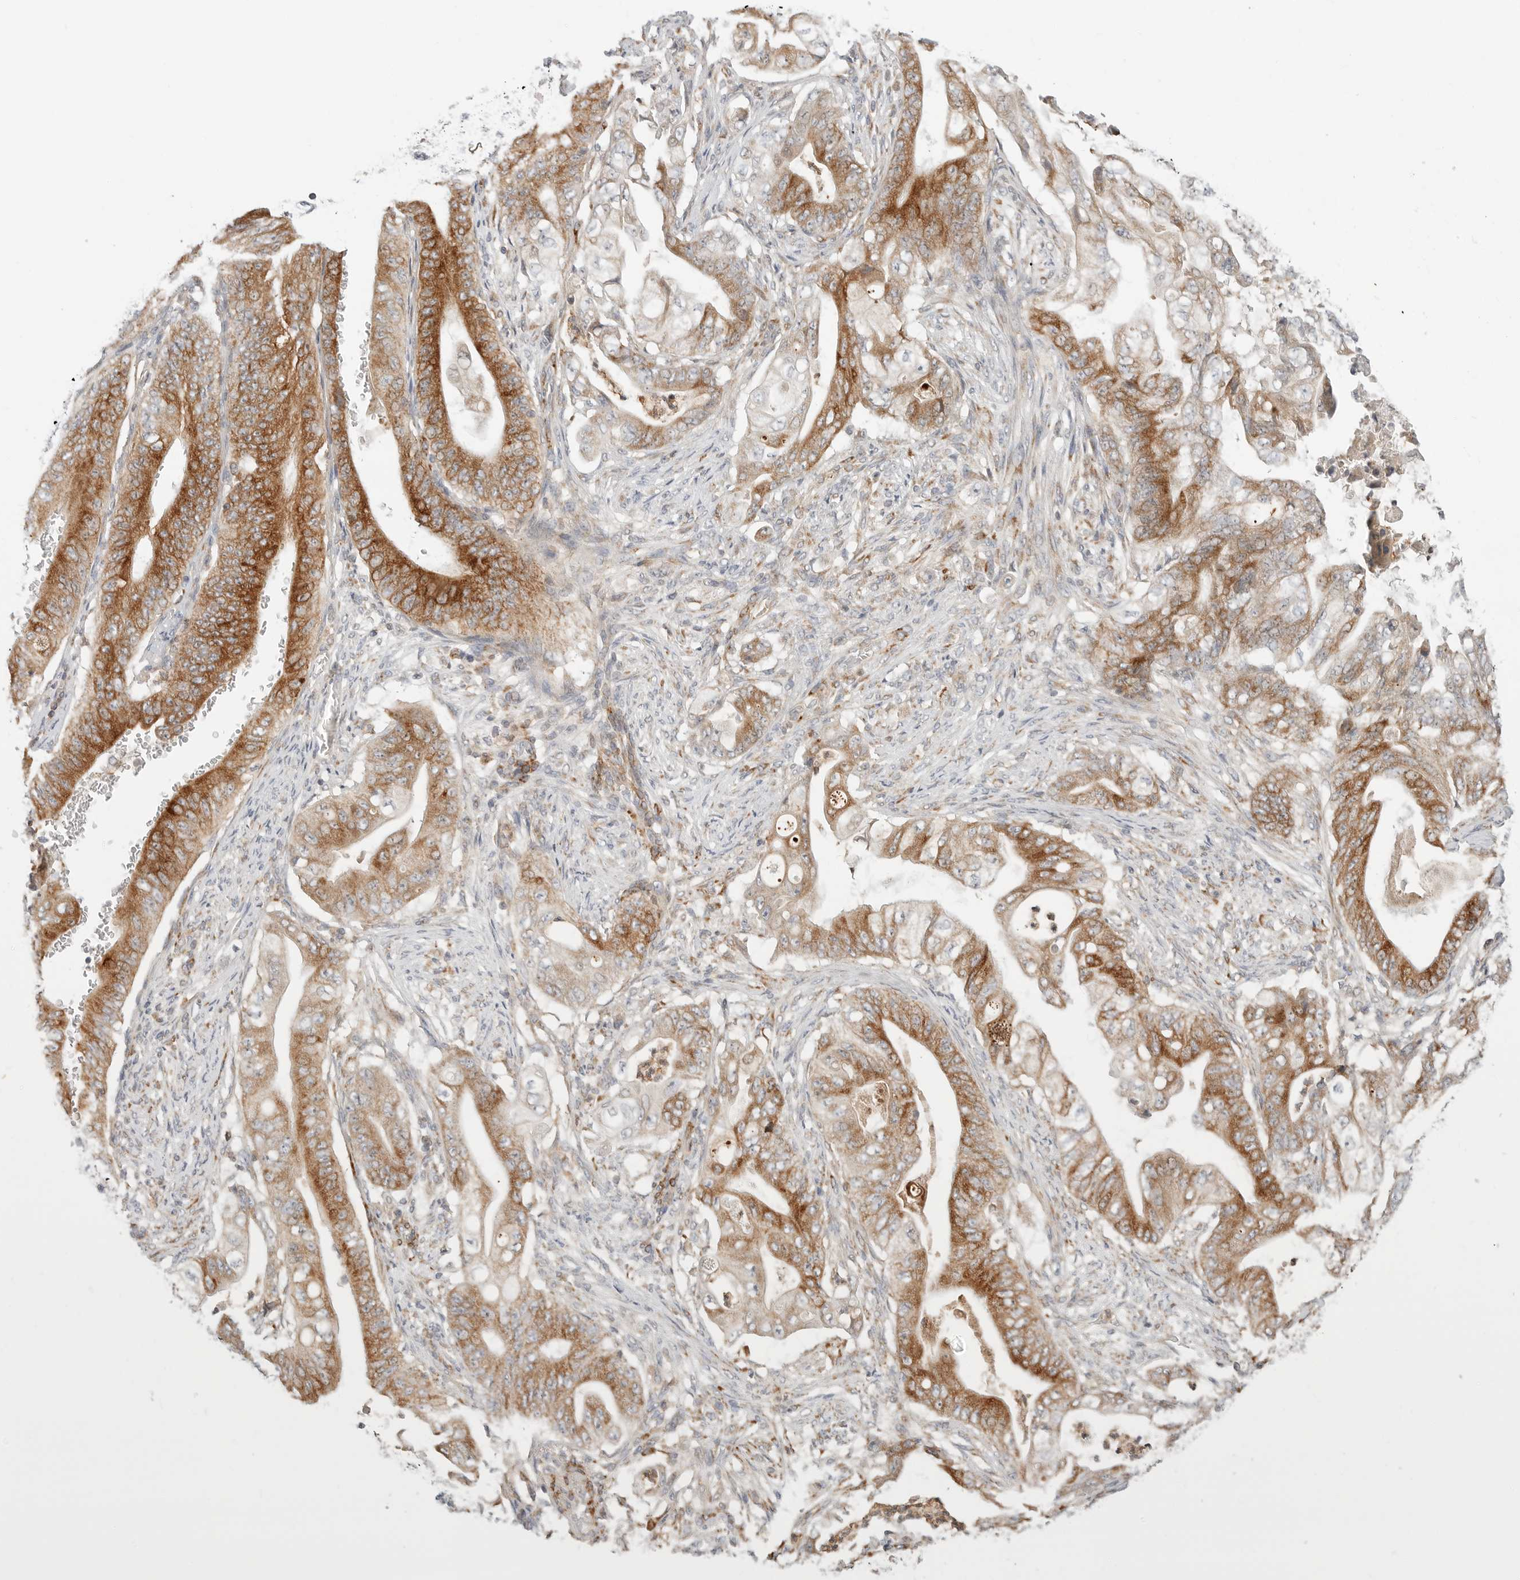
{"staining": {"intensity": "strong", "quantity": "25%-75%", "location": "cytoplasmic/membranous"}, "tissue": "stomach cancer", "cell_type": "Tumor cells", "image_type": "cancer", "snomed": [{"axis": "morphology", "description": "Adenocarcinoma, NOS"}, {"axis": "topography", "description": "Stomach"}], "caption": "Immunohistochemistry (IHC) photomicrograph of neoplastic tissue: adenocarcinoma (stomach) stained using immunohistochemistry (IHC) exhibits high levels of strong protein expression localized specifically in the cytoplasmic/membranous of tumor cells, appearing as a cytoplasmic/membranous brown color.", "gene": "C1QTNF1", "patient": {"sex": "female", "age": 73}}